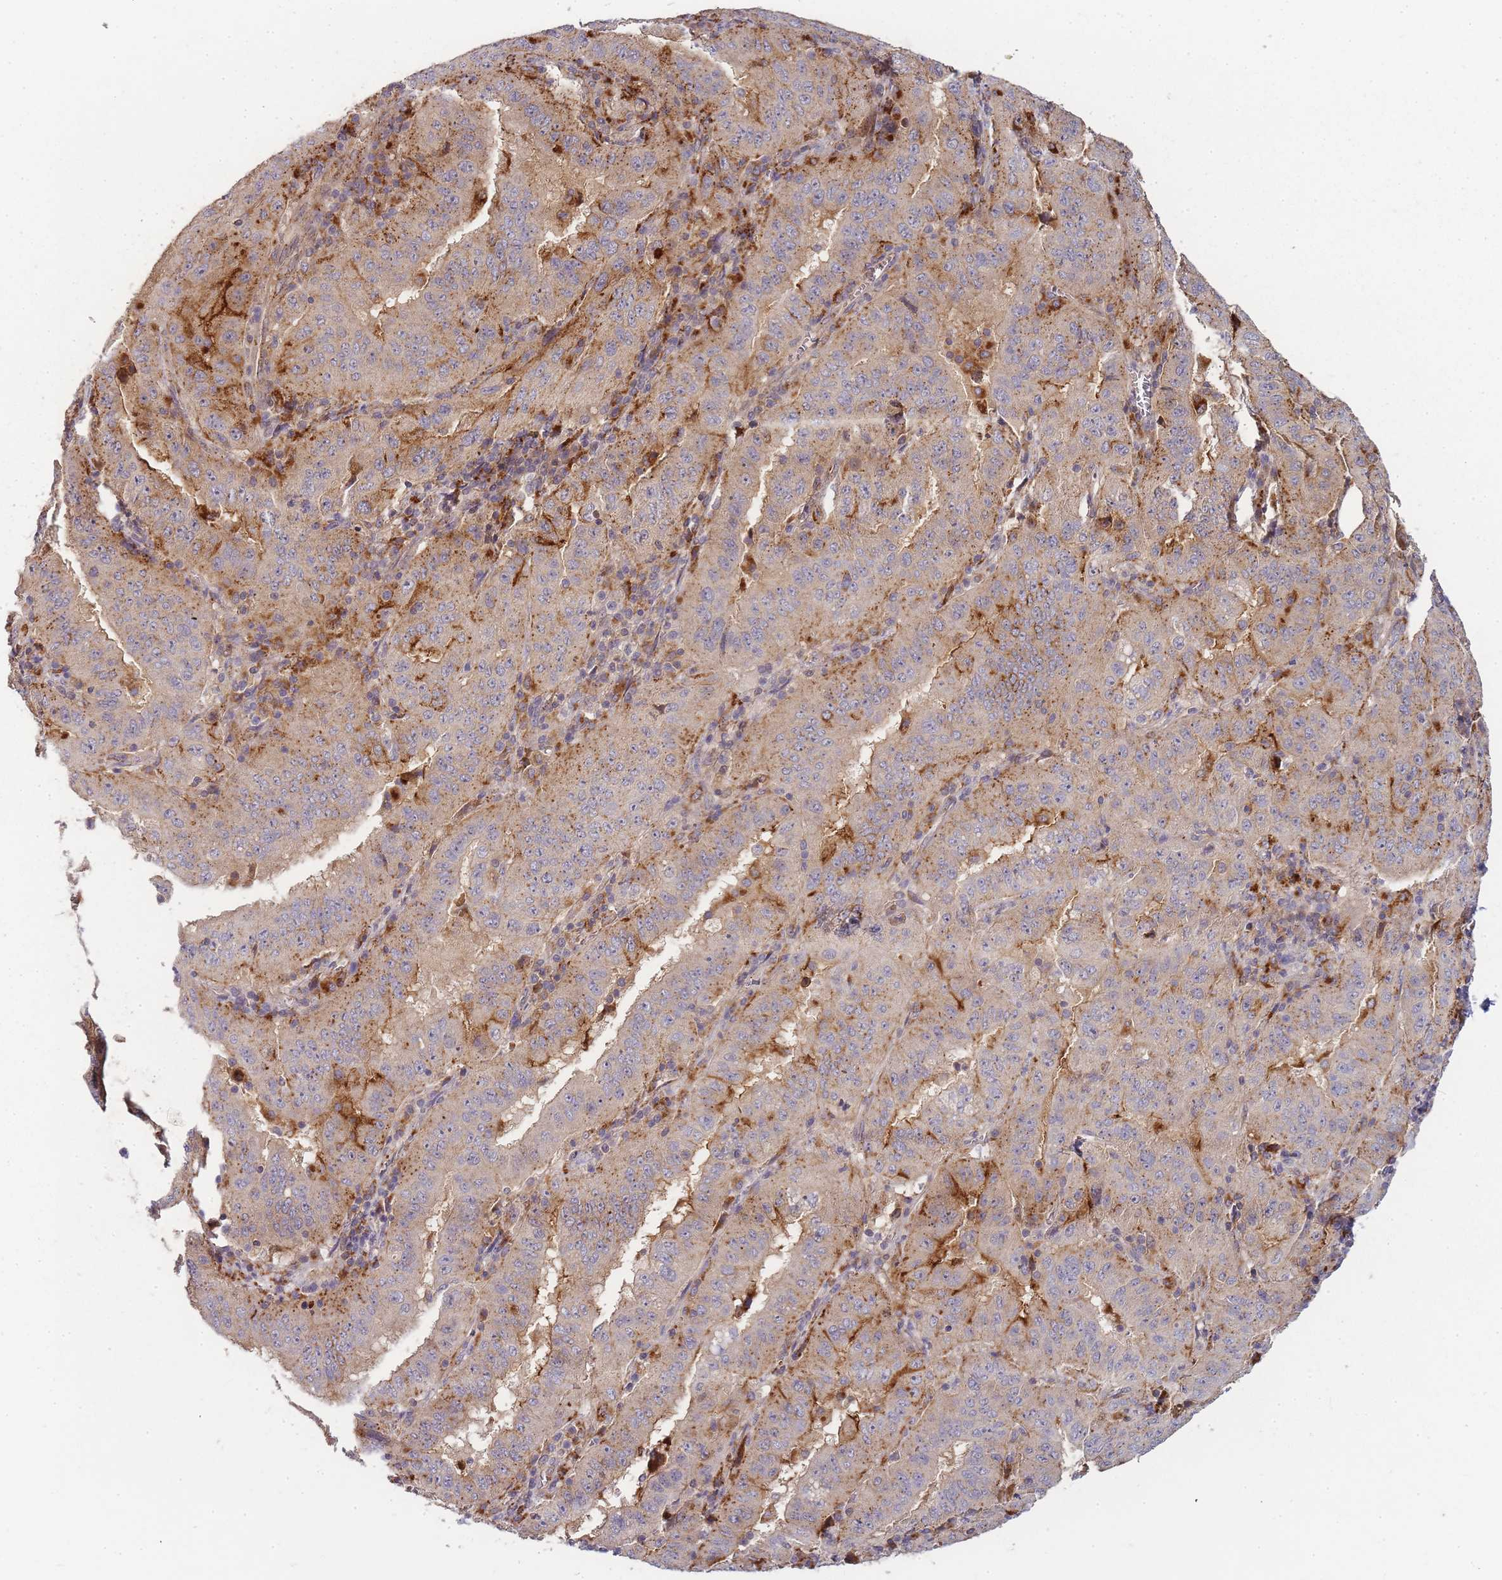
{"staining": {"intensity": "weak", "quantity": ">75%", "location": "cytoplasmic/membranous"}, "tissue": "pancreatic cancer", "cell_type": "Tumor cells", "image_type": "cancer", "snomed": [{"axis": "morphology", "description": "Adenocarcinoma, NOS"}, {"axis": "topography", "description": "Pancreas"}], "caption": "Protein staining shows weak cytoplasmic/membranous expression in approximately >75% of tumor cells in pancreatic cancer.", "gene": "ATG5", "patient": {"sex": "male", "age": 63}}